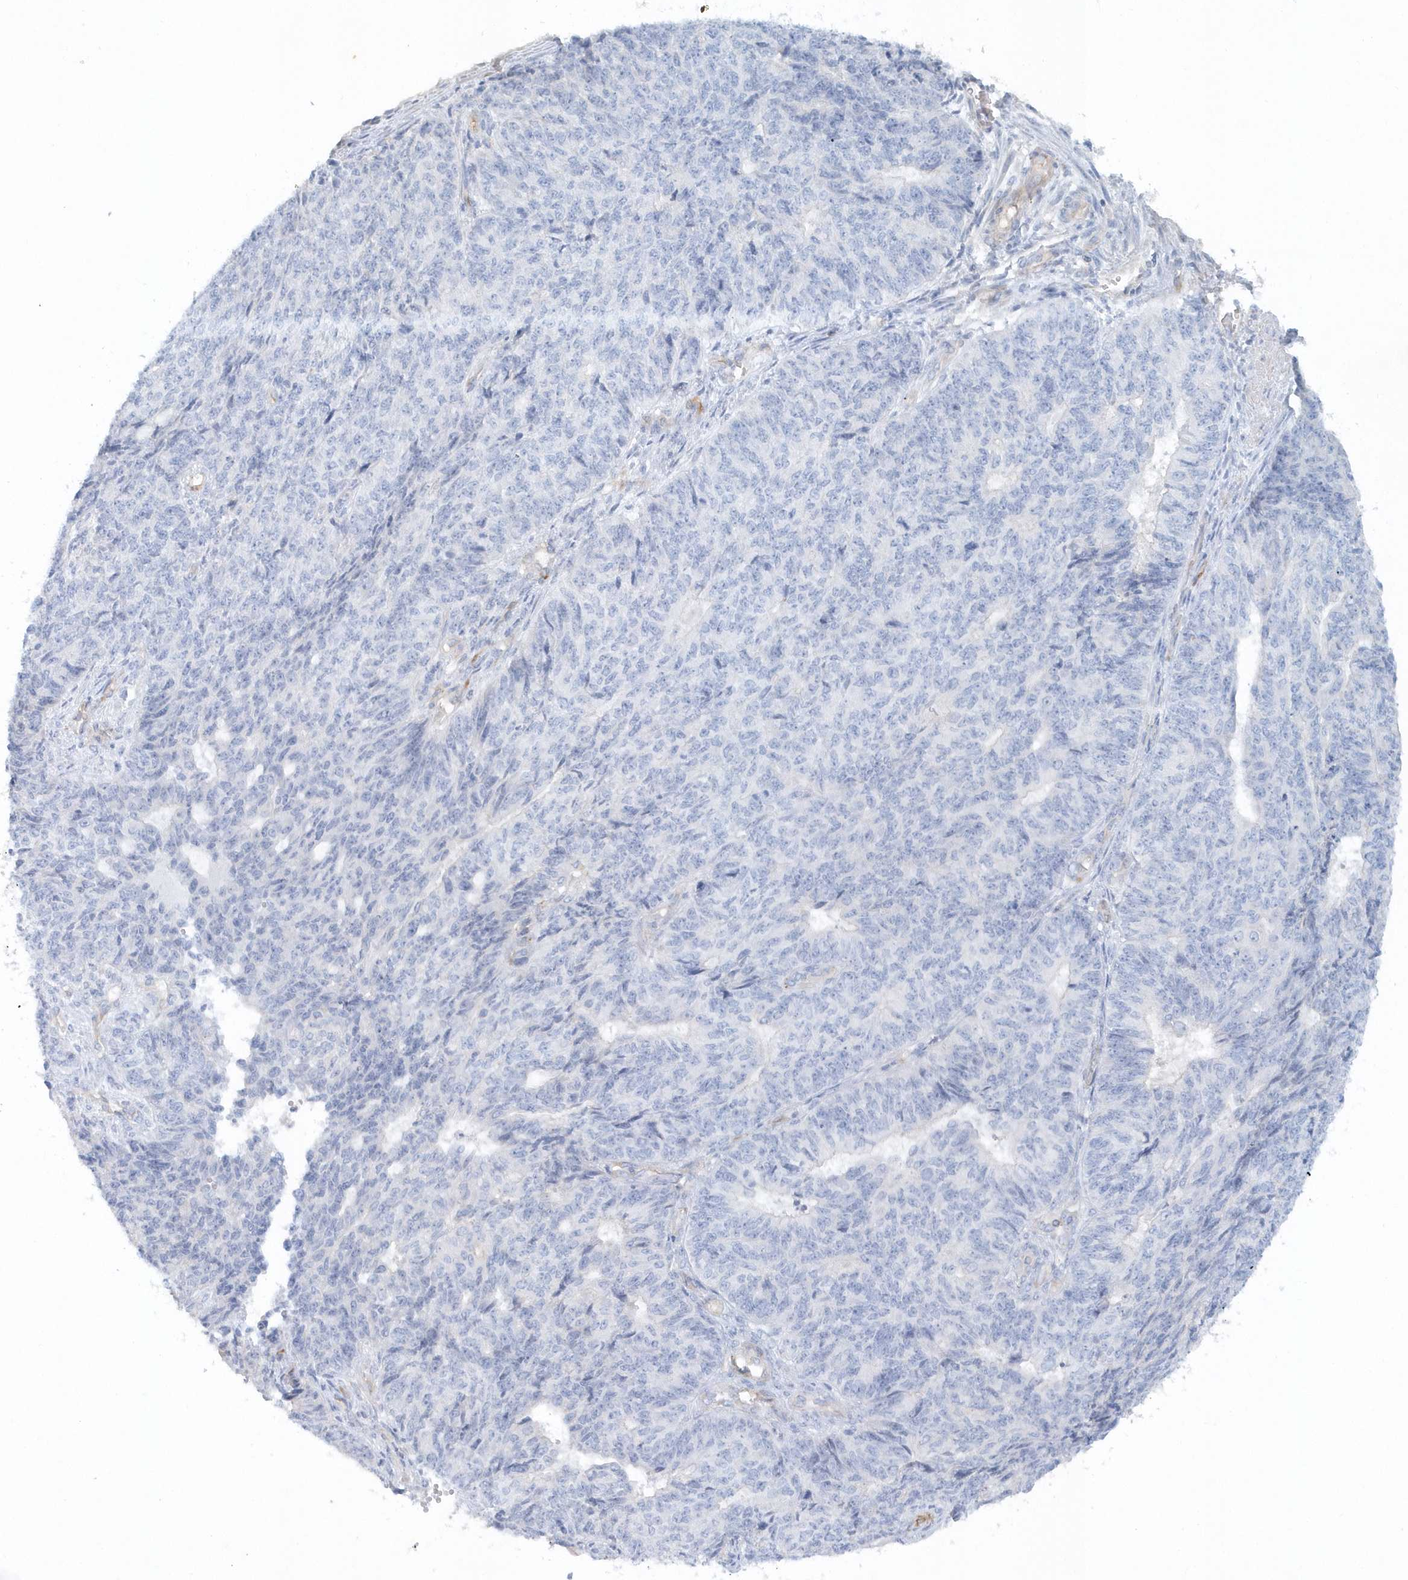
{"staining": {"intensity": "negative", "quantity": "none", "location": "none"}, "tissue": "endometrial cancer", "cell_type": "Tumor cells", "image_type": "cancer", "snomed": [{"axis": "morphology", "description": "Adenocarcinoma, NOS"}, {"axis": "topography", "description": "Endometrium"}], "caption": "The micrograph exhibits no staining of tumor cells in endometrial adenocarcinoma. (DAB immunohistochemistry (IHC) visualized using brightfield microscopy, high magnification).", "gene": "DNAH1", "patient": {"sex": "female", "age": 32}}